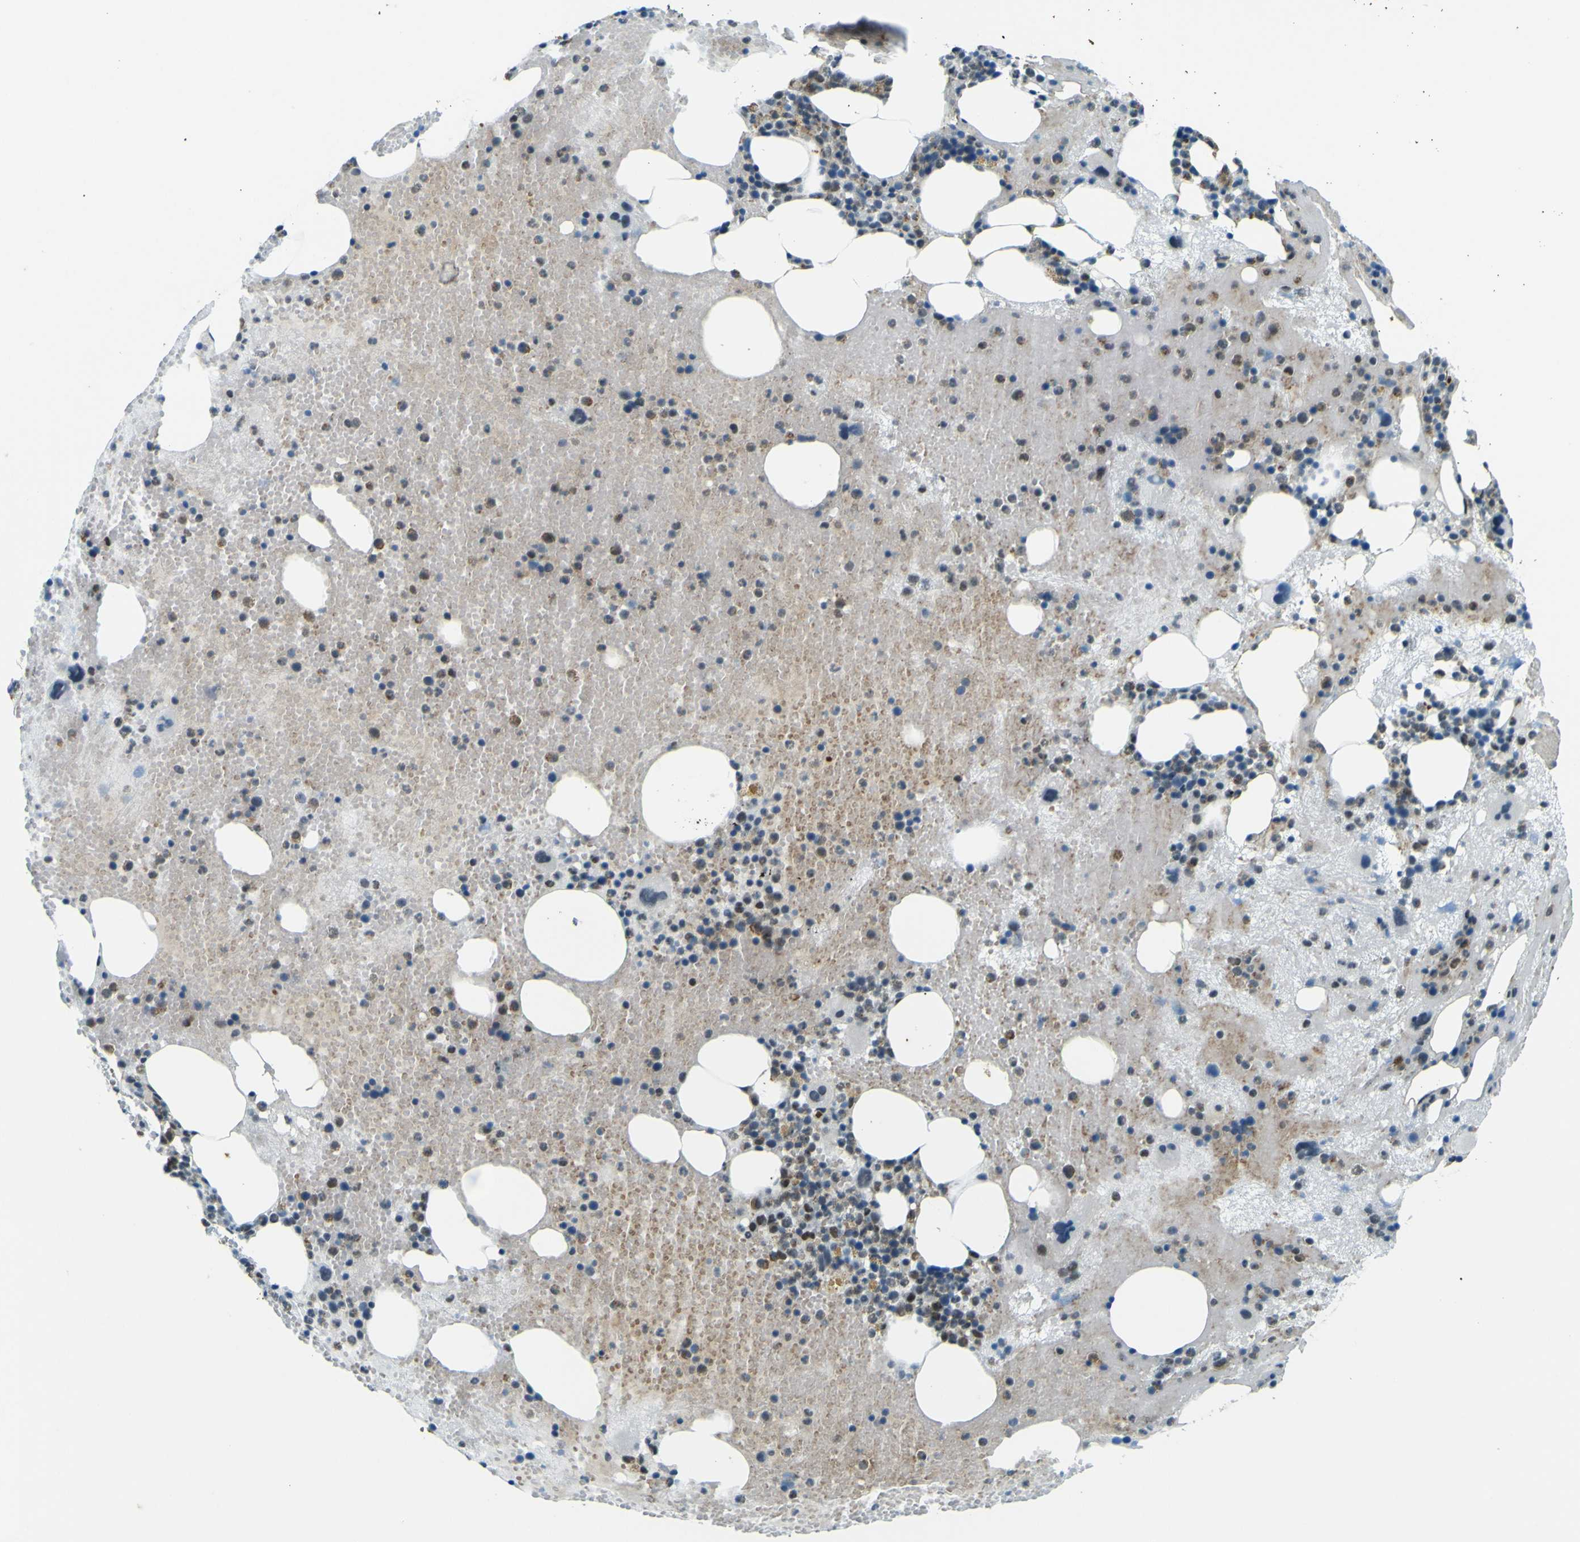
{"staining": {"intensity": "moderate", "quantity": "25%-75%", "location": "cytoplasmic/membranous"}, "tissue": "bone marrow", "cell_type": "Hematopoietic cells", "image_type": "normal", "snomed": [{"axis": "morphology", "description": "Normal tissue, NOS"}, {"axis": "morphology", "description": "Inflammation, NOS"}, {"axis": "topography", "description": "Bone marrow"}], "caption": "Bone marrow stained for a protein (brown) demonstrates moderate cytoplasmic/membranous positive staining in about 25%-75% of hematopoietic cells.", "gene": "CEBPG", "patient": {"sex": "male", "age": 43}}